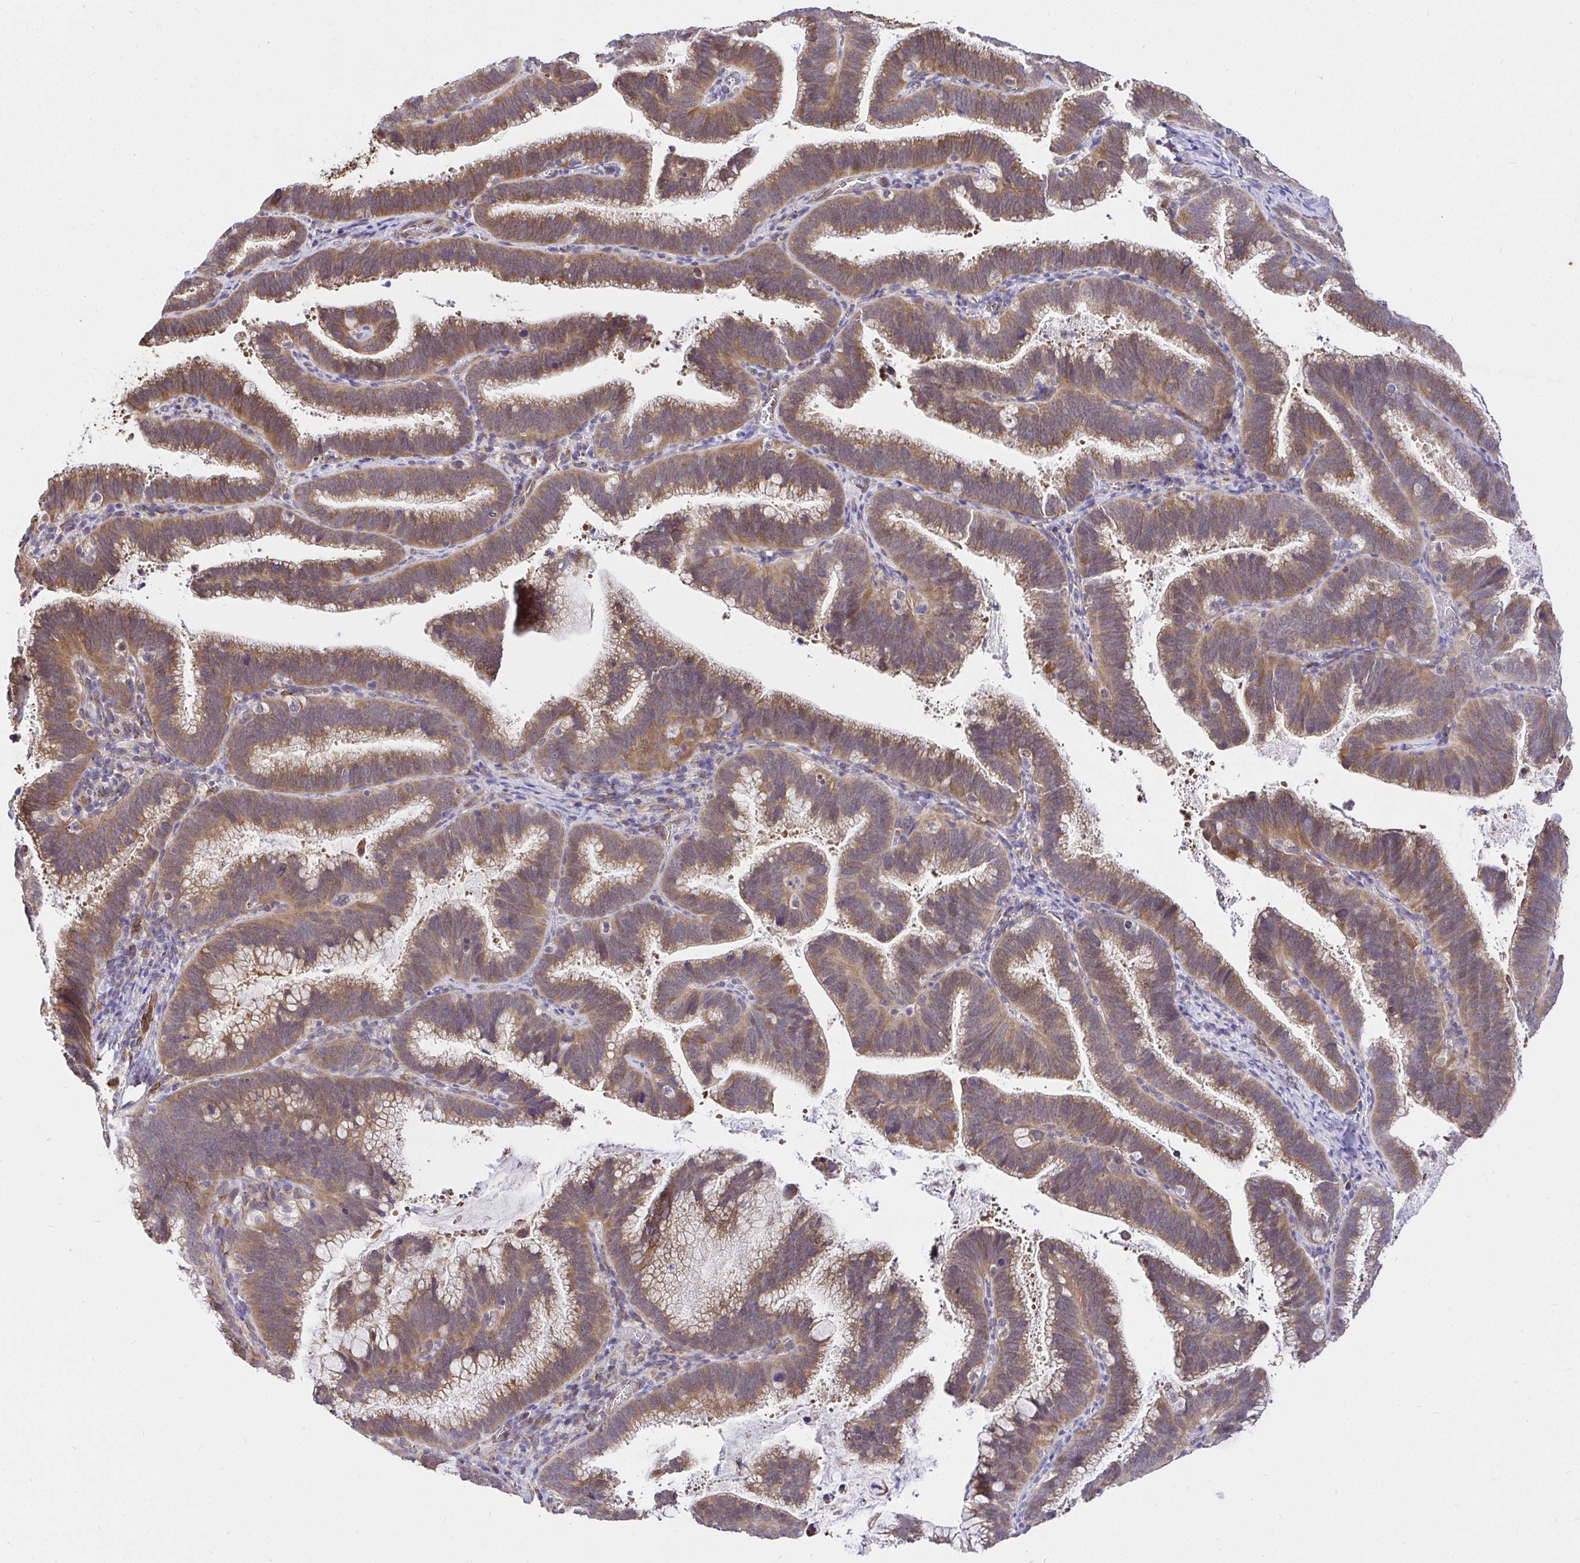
{"staining": {"intensity": "moderate", "quantity": ">75%", "location": "cytoplasmic/membranous"}, "tissue": "cervical cancer", "cell_type": "Tumor cells", "image_type": "cancer", "snomed": [{"axis": "morphology", "description": "Adenocarcinoma, NOS"}, {"axis": "topography", "description": "Cervix"}], "caption": "Protein expression by immunohistochemistry (IHC) reveals moderate cytoplasmic/membranous staining in approximately >75% of tumor cells in cervical cancer (adenocarcinoma).", "gene": "CCDC122", "patient": {"sex": "female", "age": 61}}